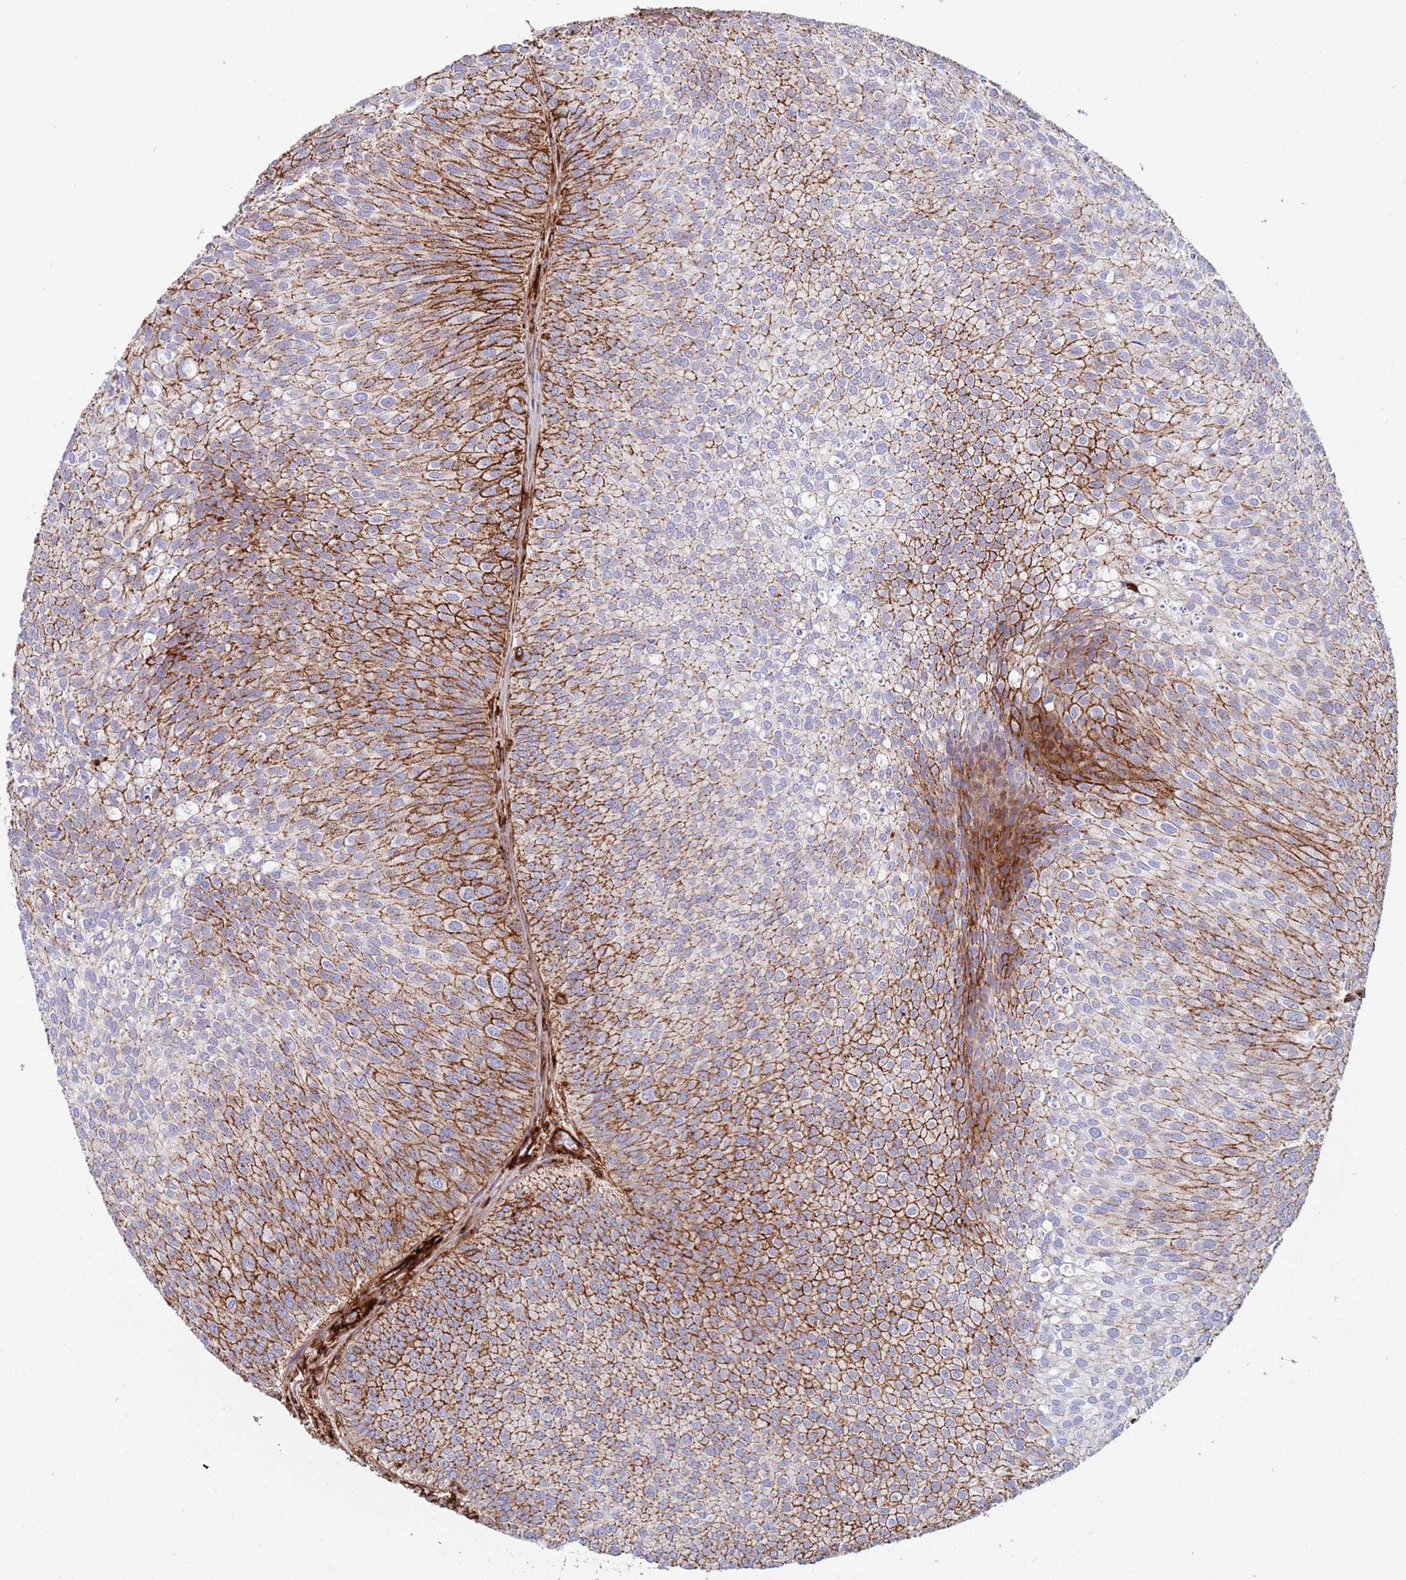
{"staining": {"intensity": "strong", "quantity": "25%-75%", "location": "cytoplasmic/membranous"}, "tissue": "urothelial cancer", "cell_type": "Tumor cells", "image_type": "cancer", "snomed": [{"axis": "morphology", "description": "Urothelial carcinoma, Low grade"}, {"axis": "topography", "description": "Urinary bladder"}], "caption": "Human low-grade urothelial carcinoma stained for a protein (brown) displays strong cytoplasmic/membranous positive positivity in about 25%-75% of tumor cells.", "gene": "KBTBD7", "patient": {"sex": "male", "age": 84}}